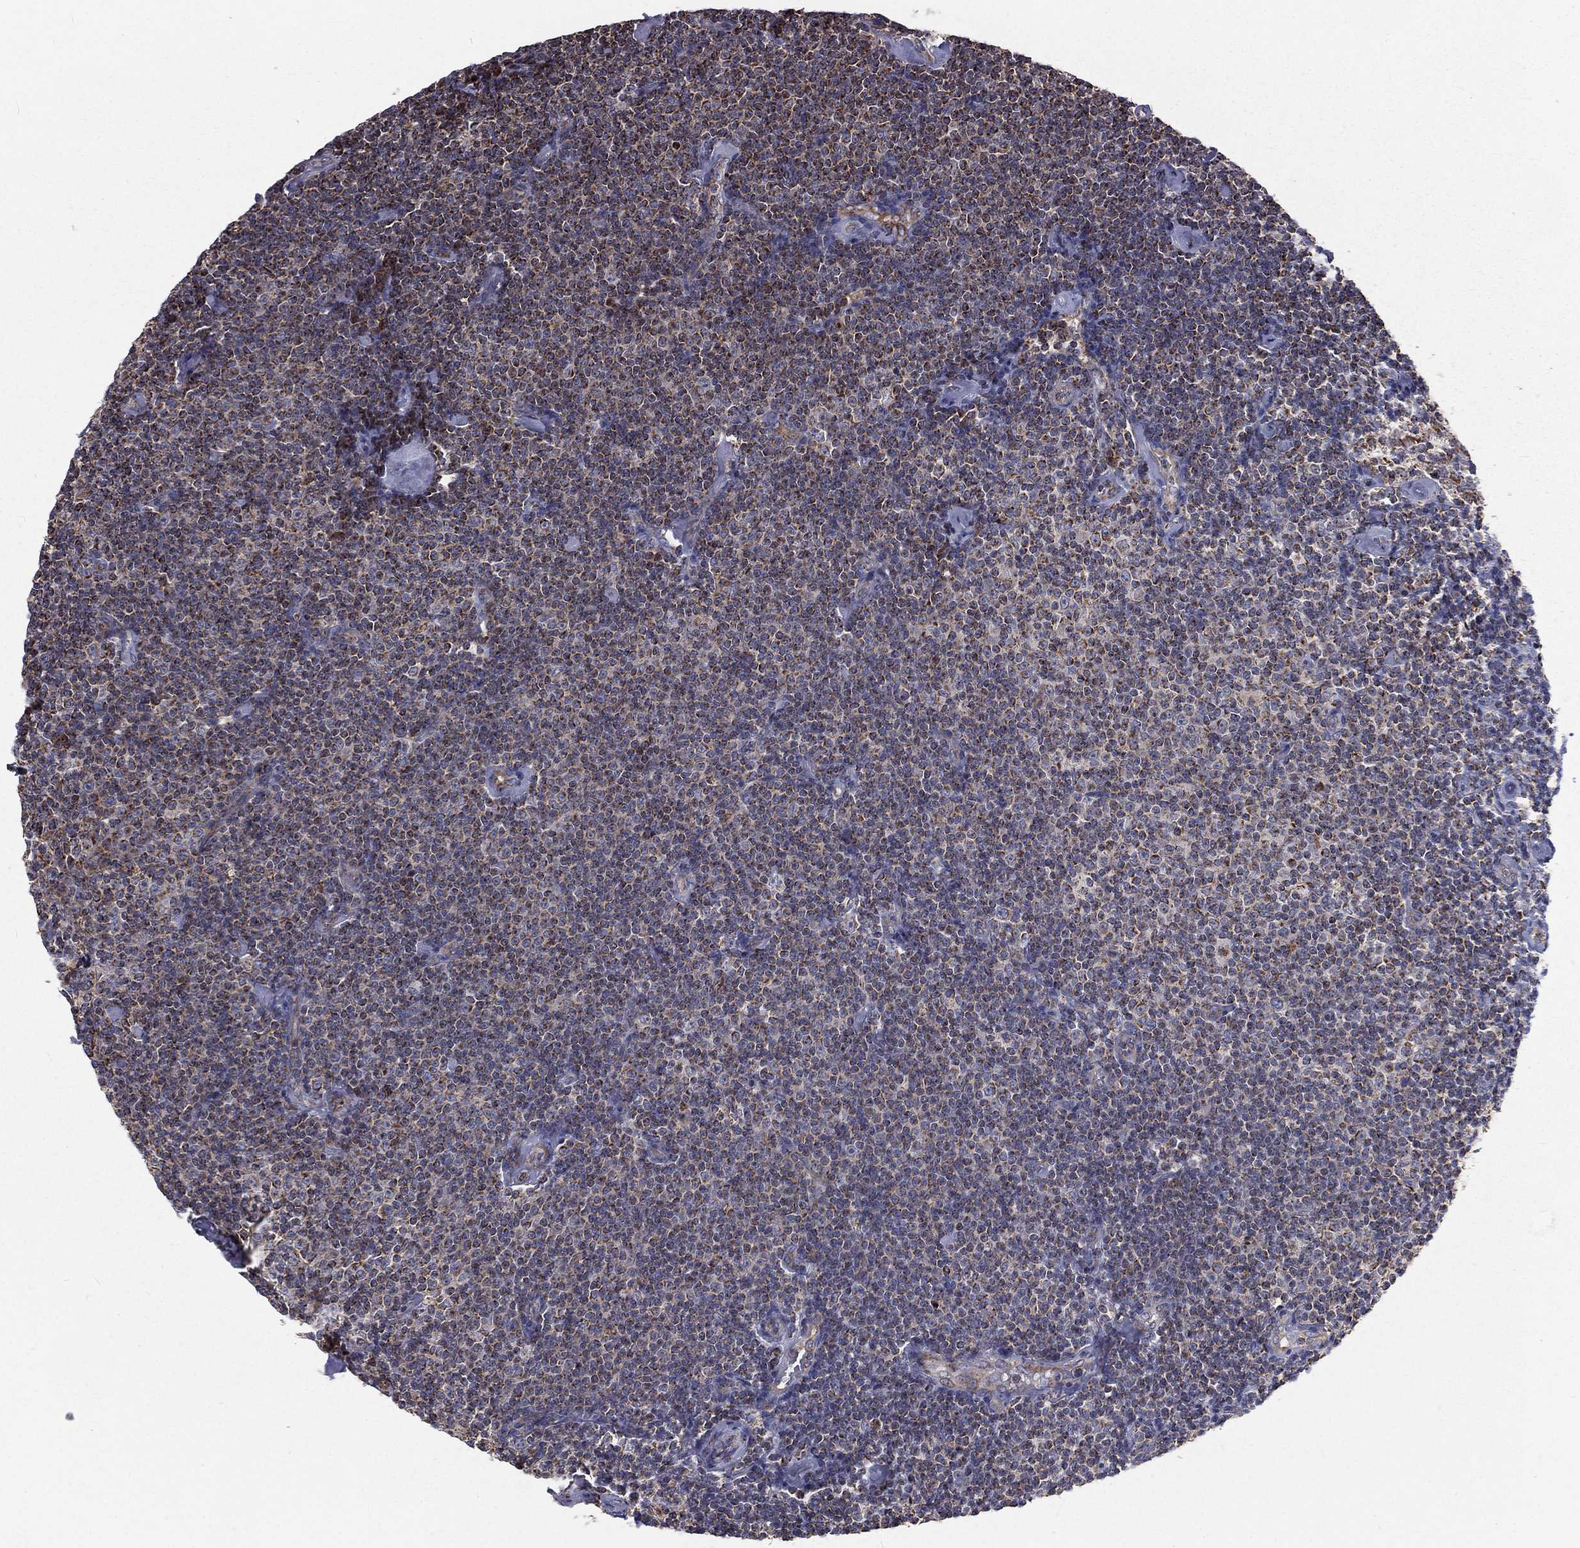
{"staining": {"intensity": "weak", "quantity": ">75%", "location": "cytoplasmic/membranous"}, "tissue": "lymphoma", "cell_type": "Tumor cells", "image_type": "cancer", "snomed": [{"axis": "morphology", "description": "Malignant lymphoma, non-Hodgkin's type, Low grade"}, {"axis": "topography", "description": "Lymph node"}], "caption": "IHC of low-grade malignant lymphoma, non-Hodgkin's type demonstrates low levels of weak cytoplasmic/membranous staining in approximately >75% of tumor cells. (Stains: DAB in brown, nuclei in blue, Microscopy: brightfield microscopy at high magnification).", "gene": "GPD1", "patient": {"sex": "male", "age": 81}}